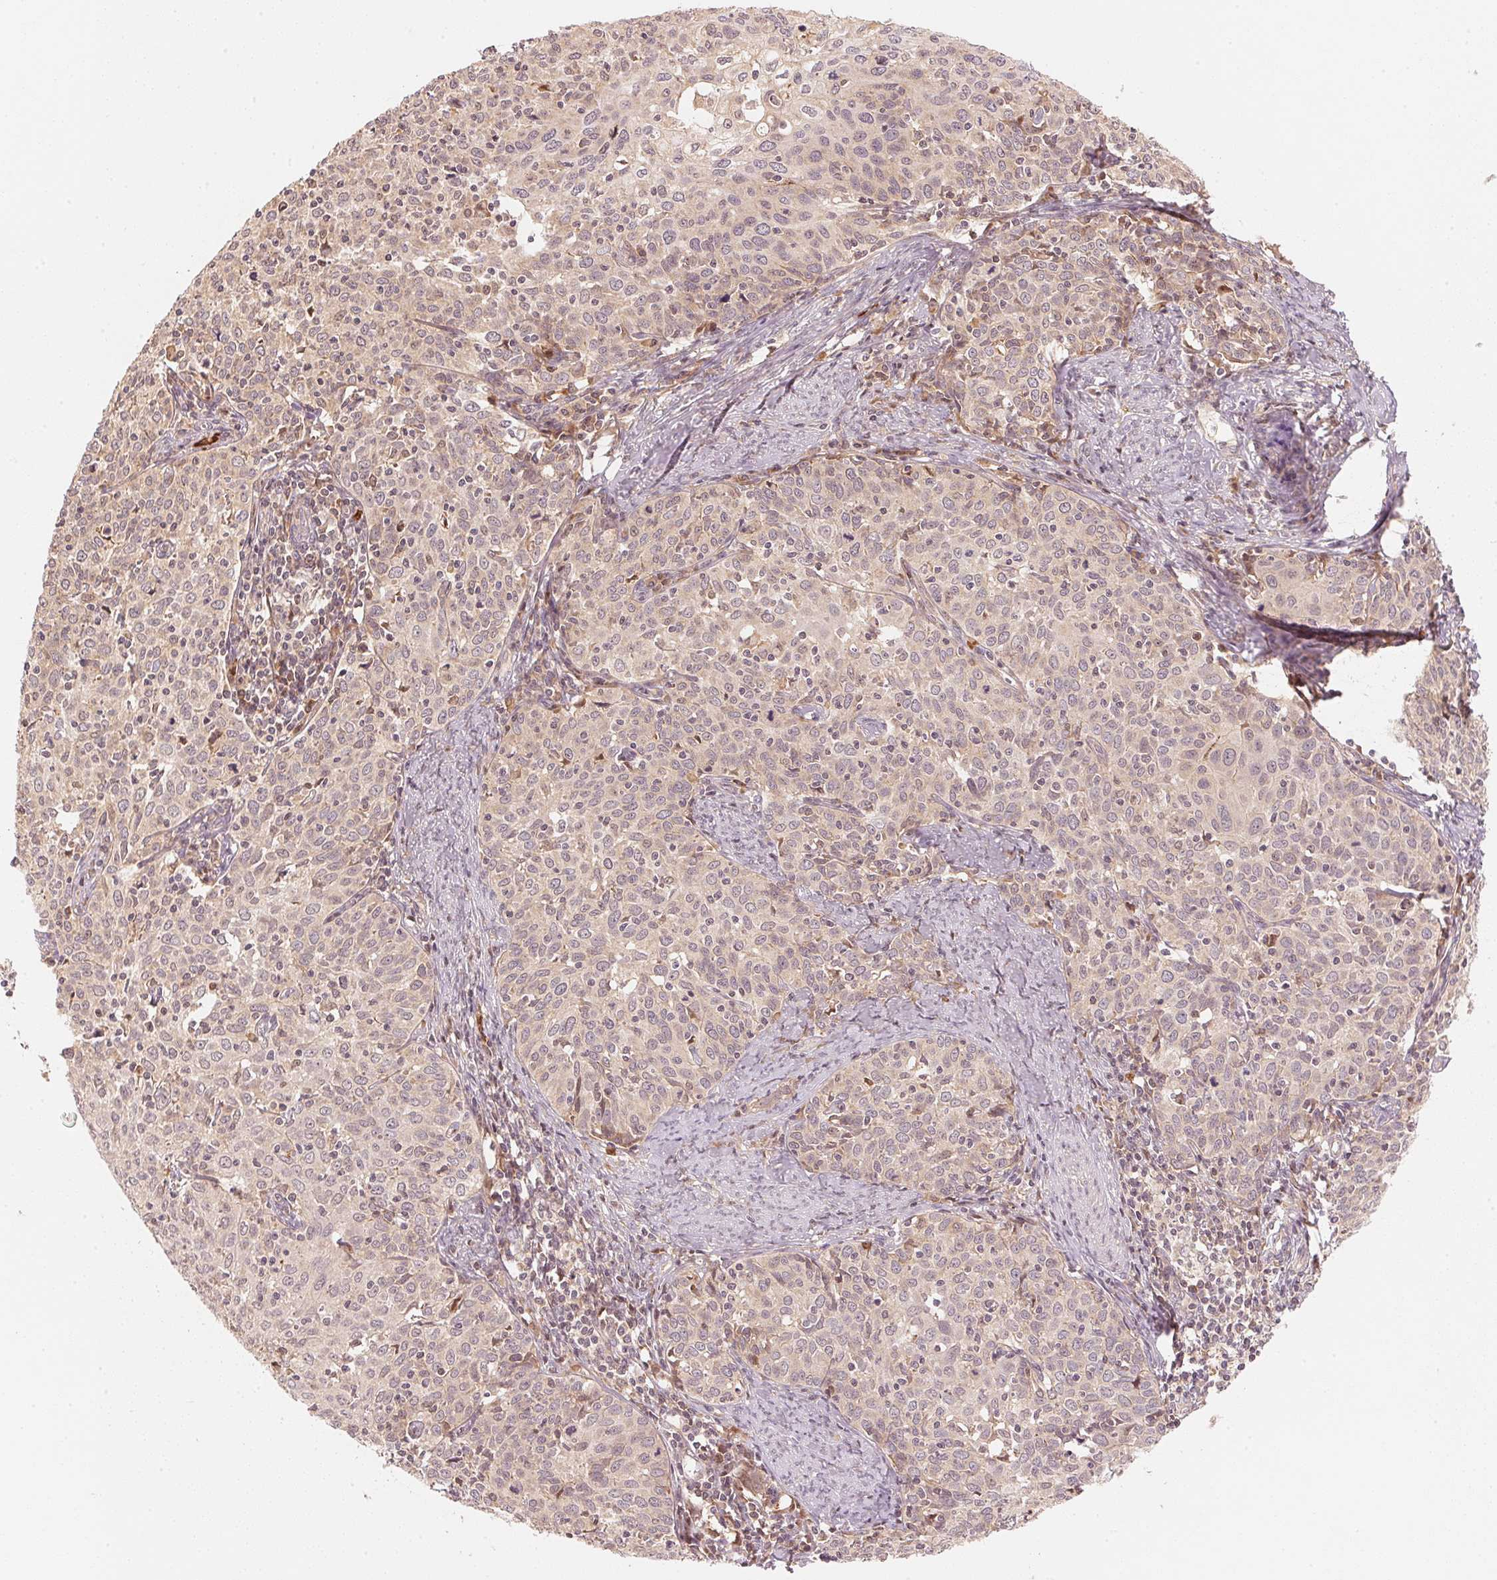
{"staining": {"intensity": "negative", "quantity": "none", "location": "none"}, "tissue": "cervical cancer", "cell_type": "Tumor cells", "image_type": "cancer", "snomed": [{"axis": "morphology", "description": "Squamous cell carcinoma, NOS"}, {"axis": "topography", "description": "Cervix"}], "caption": "This is a photomicrograph of immunohistochemistry (IHC) staining of cervical cancer, which shows no expression in tumor cells.", "gene": "PRKN", "patient": {"sex": "female", "age": 62}}